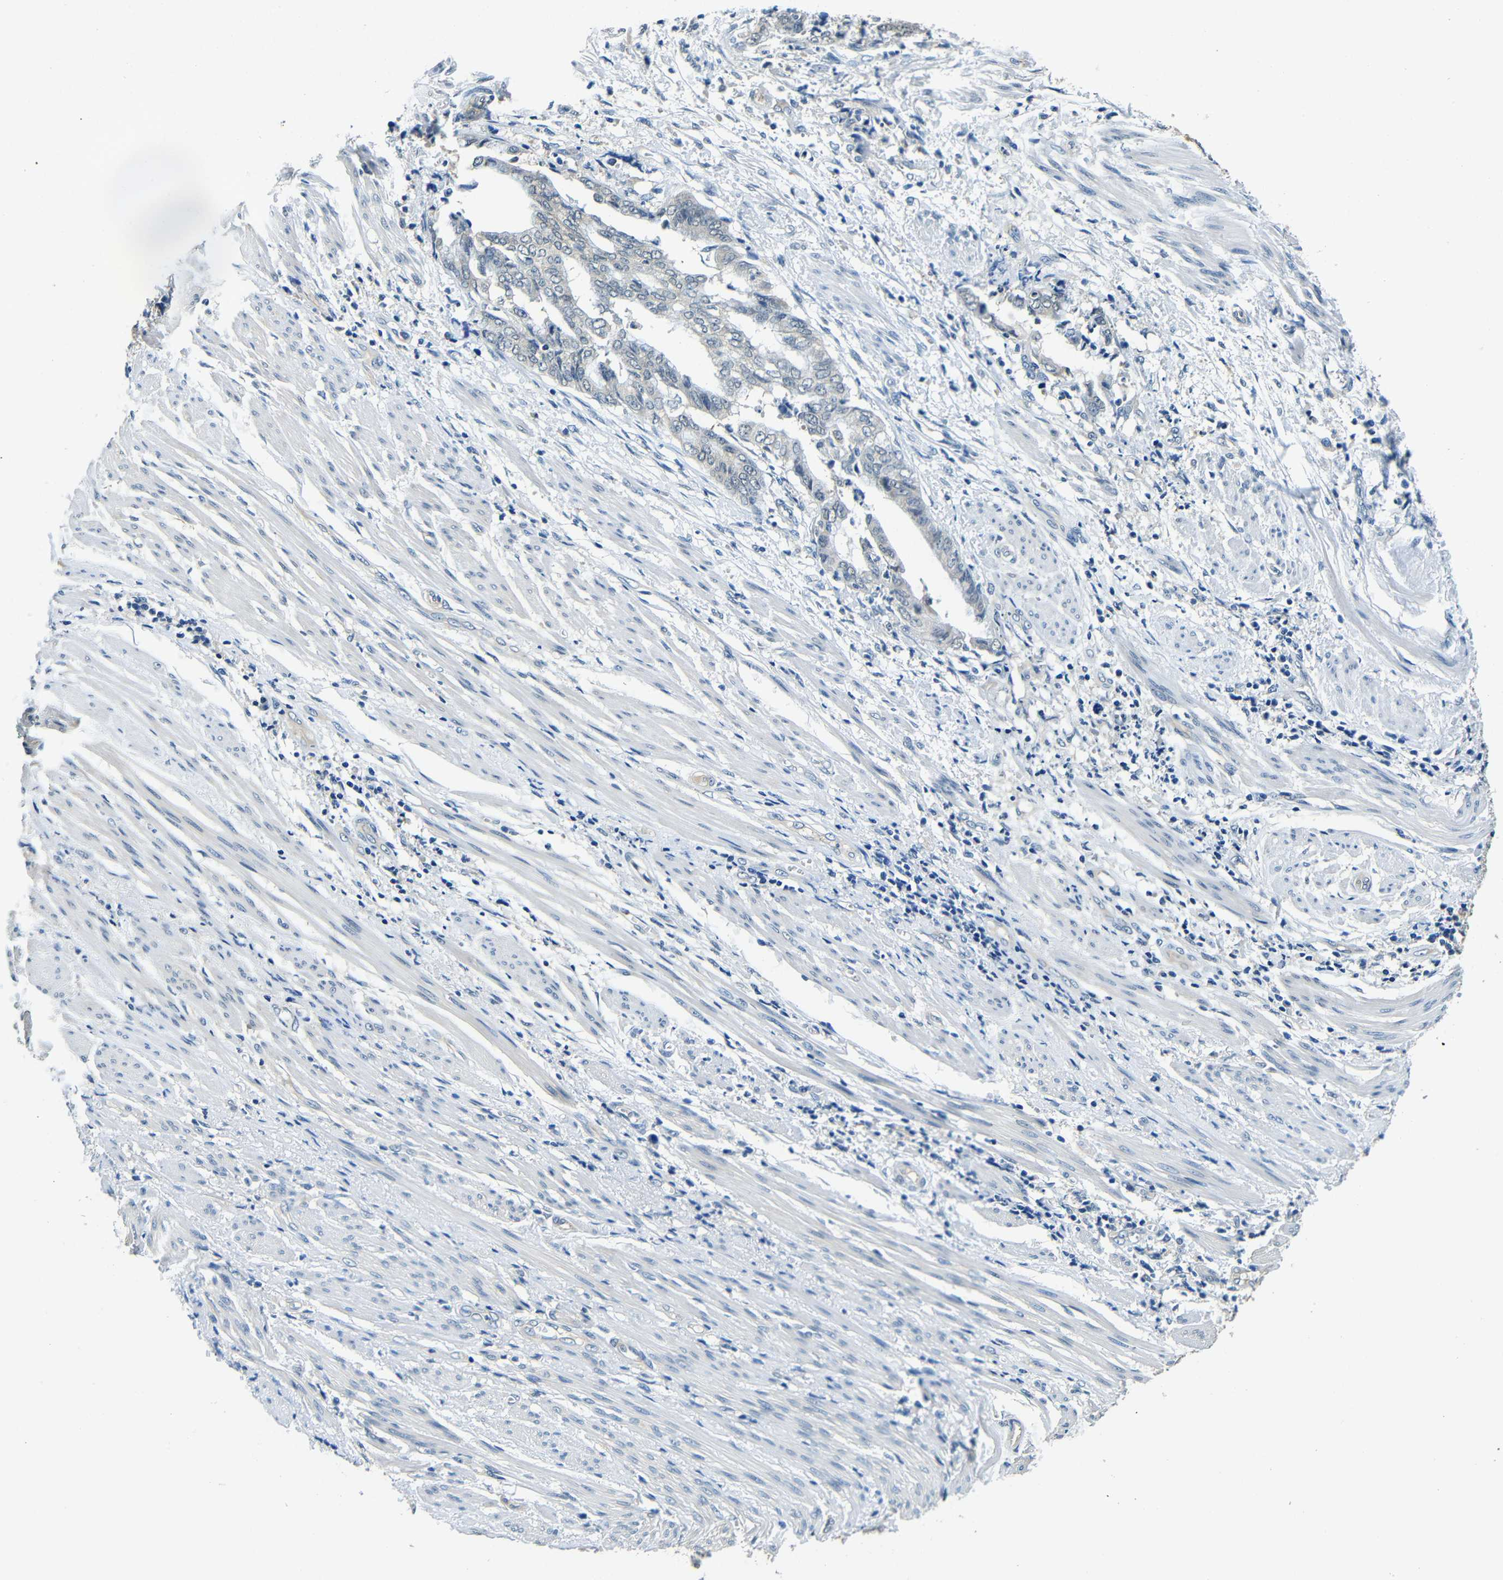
{"staining": {"intensity": "weak", "quantity": "<25%", "location": "cytoplasmic/membranous"}, "tissue": "endometrial cancer", "cell_type": "Tumor cells", "image_type": "cancer", "snomed": [{"axis": "morphology", "description": "Necrosis, NOS"}, {"axis": "morphology", "description": "Adenocarcinoma, NOS"}, {"axis": "topography", "description": "Endometrium"}], "caption": "Immunohistochemical staining of endometrial cancer exhibits no significant staining in tumor cells.", "gene": "ADAP1", "patient": {"sex": "female", "age": 79}}